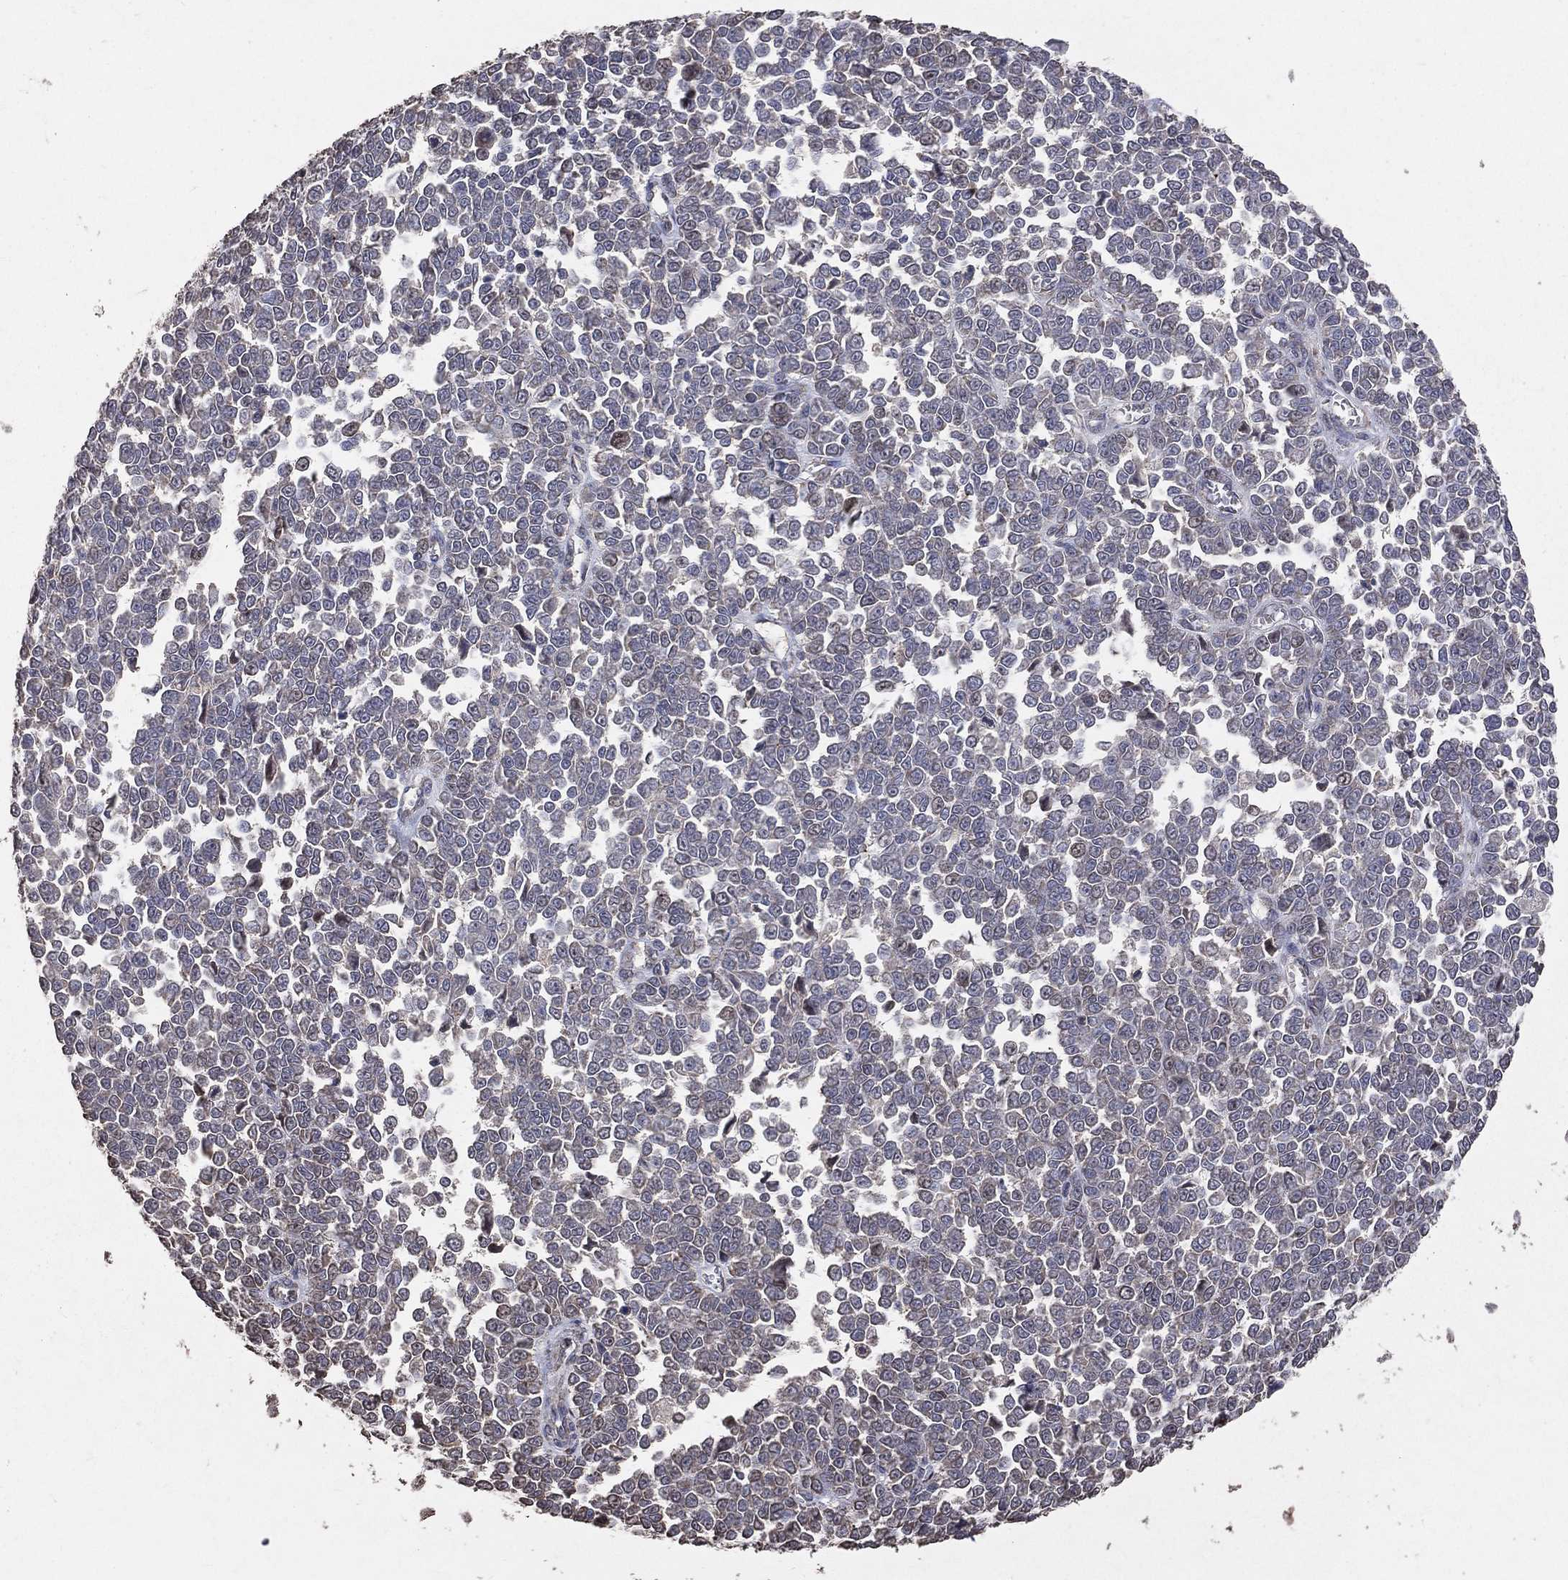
{"staining": {"intensity": "negative", "quantity": "none", "location": "none"}, "tissue": "melanoma", "cell_type": "Tumor cells", "image_type": "cancer", "snomed": [{"axis": "morphology", "description": "Malignant melanoma, NOS"}, {"axis": "topography", "description": "Skin"}], "caption": "Melanoma was stained to show a protein in brown. There is no significant expression in tumor cells.", "gene": "LY6K", "patient": {"sex": "female", "age": 95}}